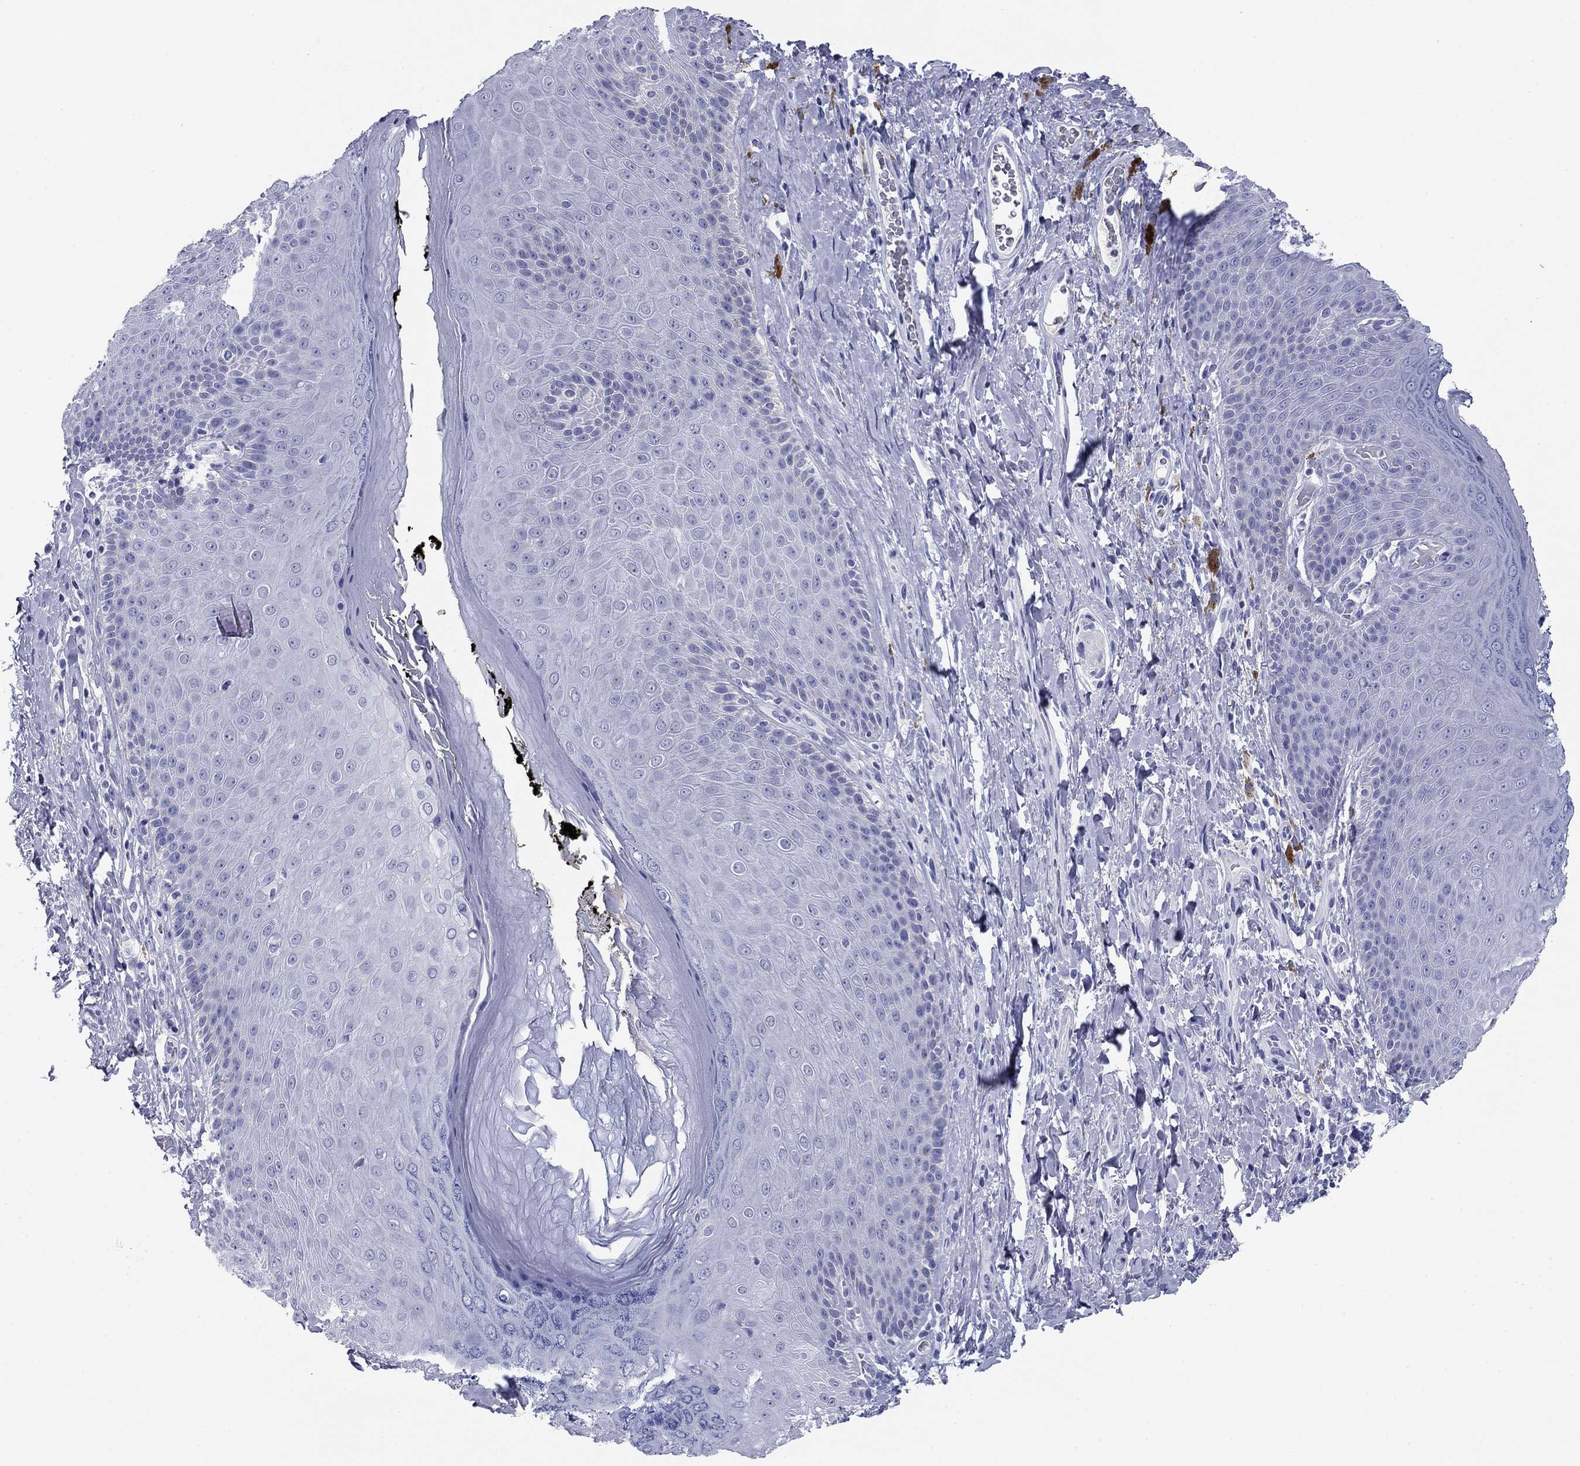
{"staining": {"intensity": "negative", "quantity": "none", "location": "none"}, "tissue": "skin", "cell_type": "Epidermal cells", "image_type": "normal", "snomed": [{"axis": "morphology", "description": "Normal tissue, NOS"}, {"axis": "topography", "description": "Skeletal muscle"}, {"axis": "topography", "description": "Anal"}, {"axis": "topography", "description": "Peripheral nerve tissue"}], "caption": "Immunohistochemistry of normal human skin shows no expression in epidermal cells.", "gene": "KCNH1", "patient": {"sex": "male", "age": 53}}